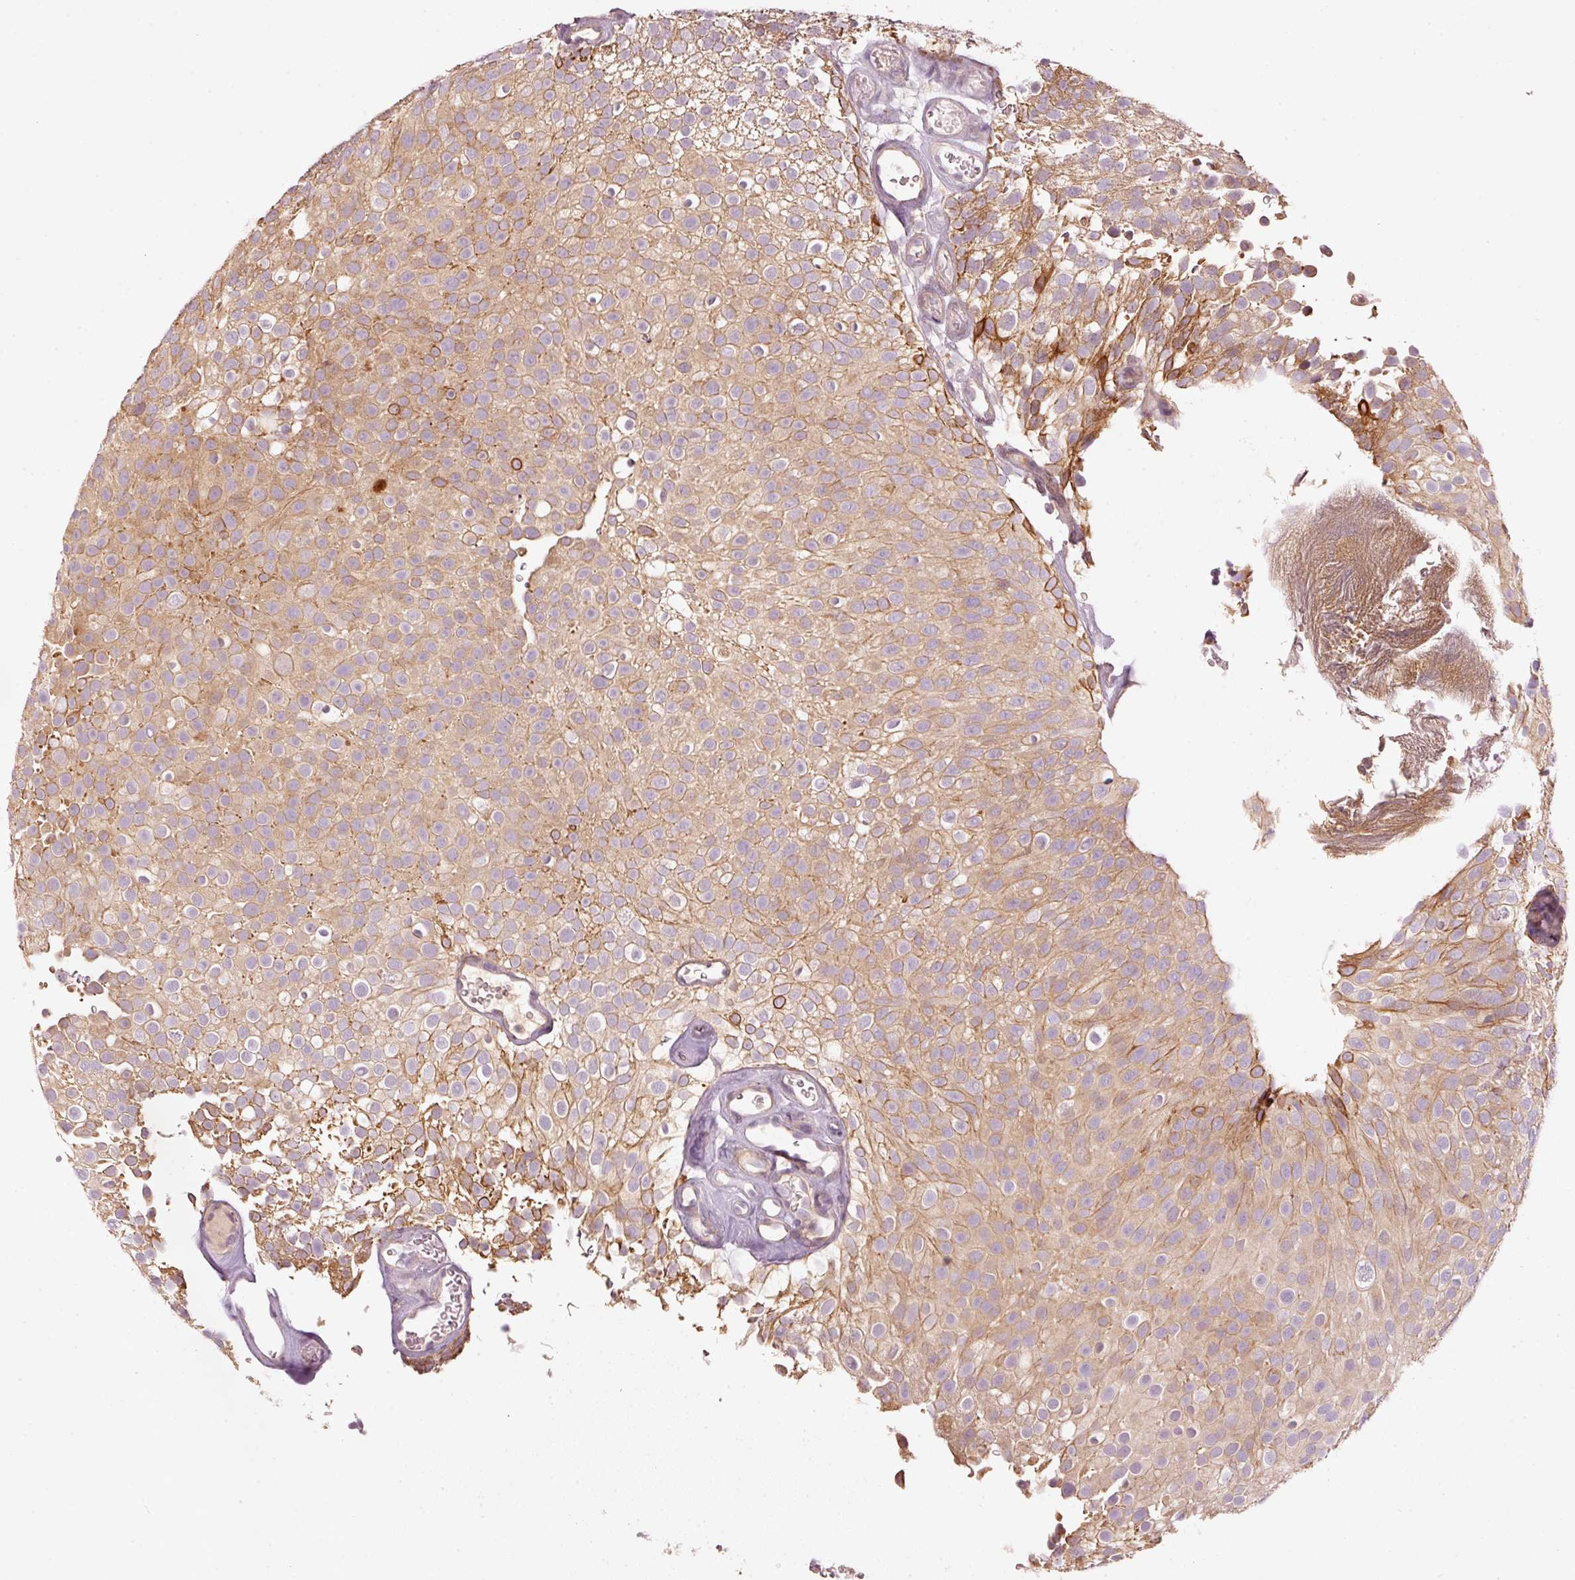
{"staining": {"intensity": "moderate", "quantity": "25%-75%", "location": "cytoplasmic/membranous"}, "tissue": "urothelial cancer", "cell_type": "Tumor cells", "image_type": "cancer", "snomed": [{"axis": "morphology", "description": "Urothelial carcinoma, Low grade"}, {"axis": "topography", "description": "Urinary bladder"}], "caption": "The micrograph shows staining of urothelial cancer, revealing moderate cytoplasmic/membranous protein staining (brown color) within tumor cells.", "gene": "MAP10", "patient": {"sex": "male", "age": 78}}